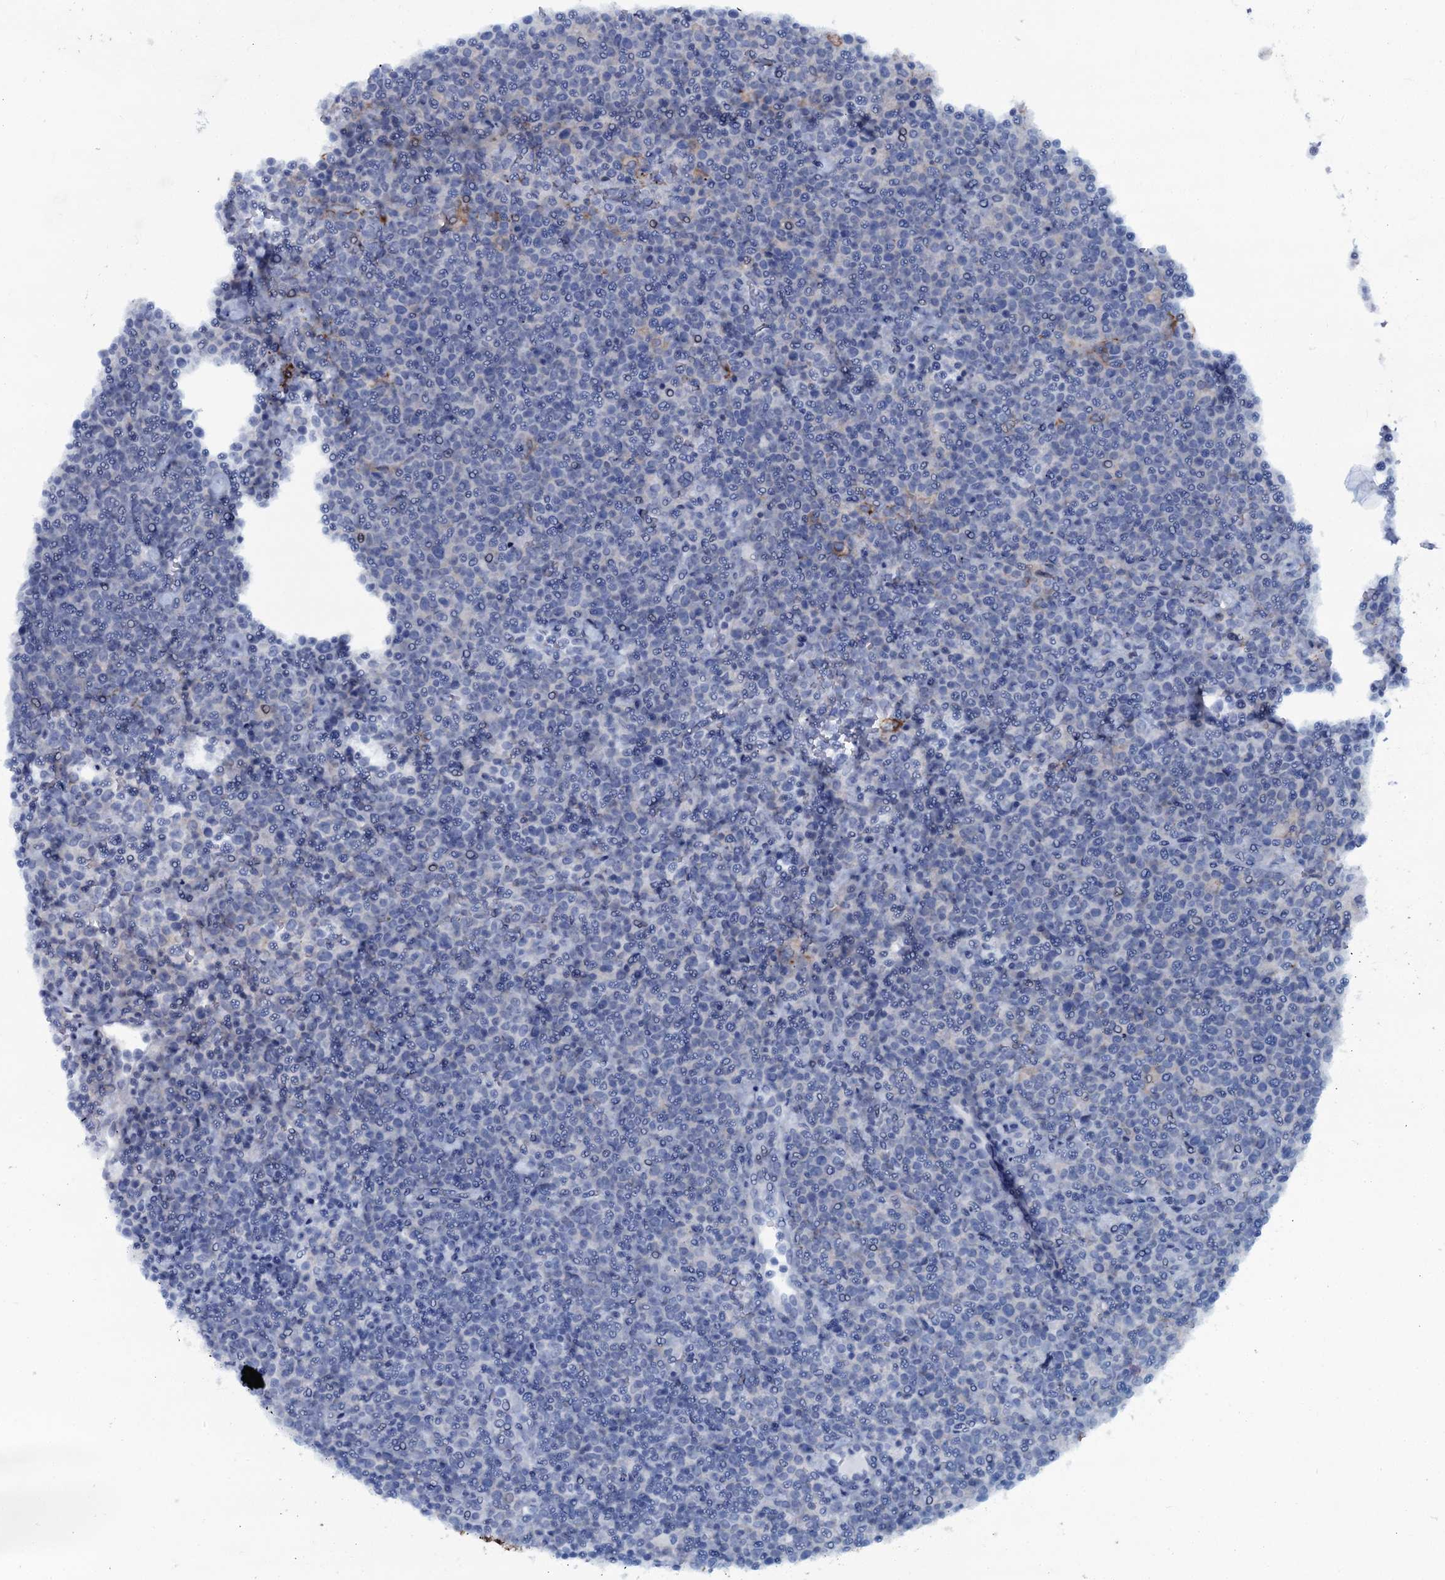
{"staining": {"intensity": "negative", "quantity": "none", "location": "none"}, "tissue": "lymphoma", "cell_type": "Tumor cells", "image_type": "cancer", "snomed": [{"axis": "morphology", "description": "Malignant lymphoma, non-Hodgkin's type, High grade"}, {"axis": "topography", "description": "Lymph node"}], "caption": "Protein analysis of malignant lymphoma, non-Hodgkin's type (high-grade) exhibits no significant positivity in tumor cells.", "gene": "SLC4A7", "patient": {"sex": "male", "age": 61}}